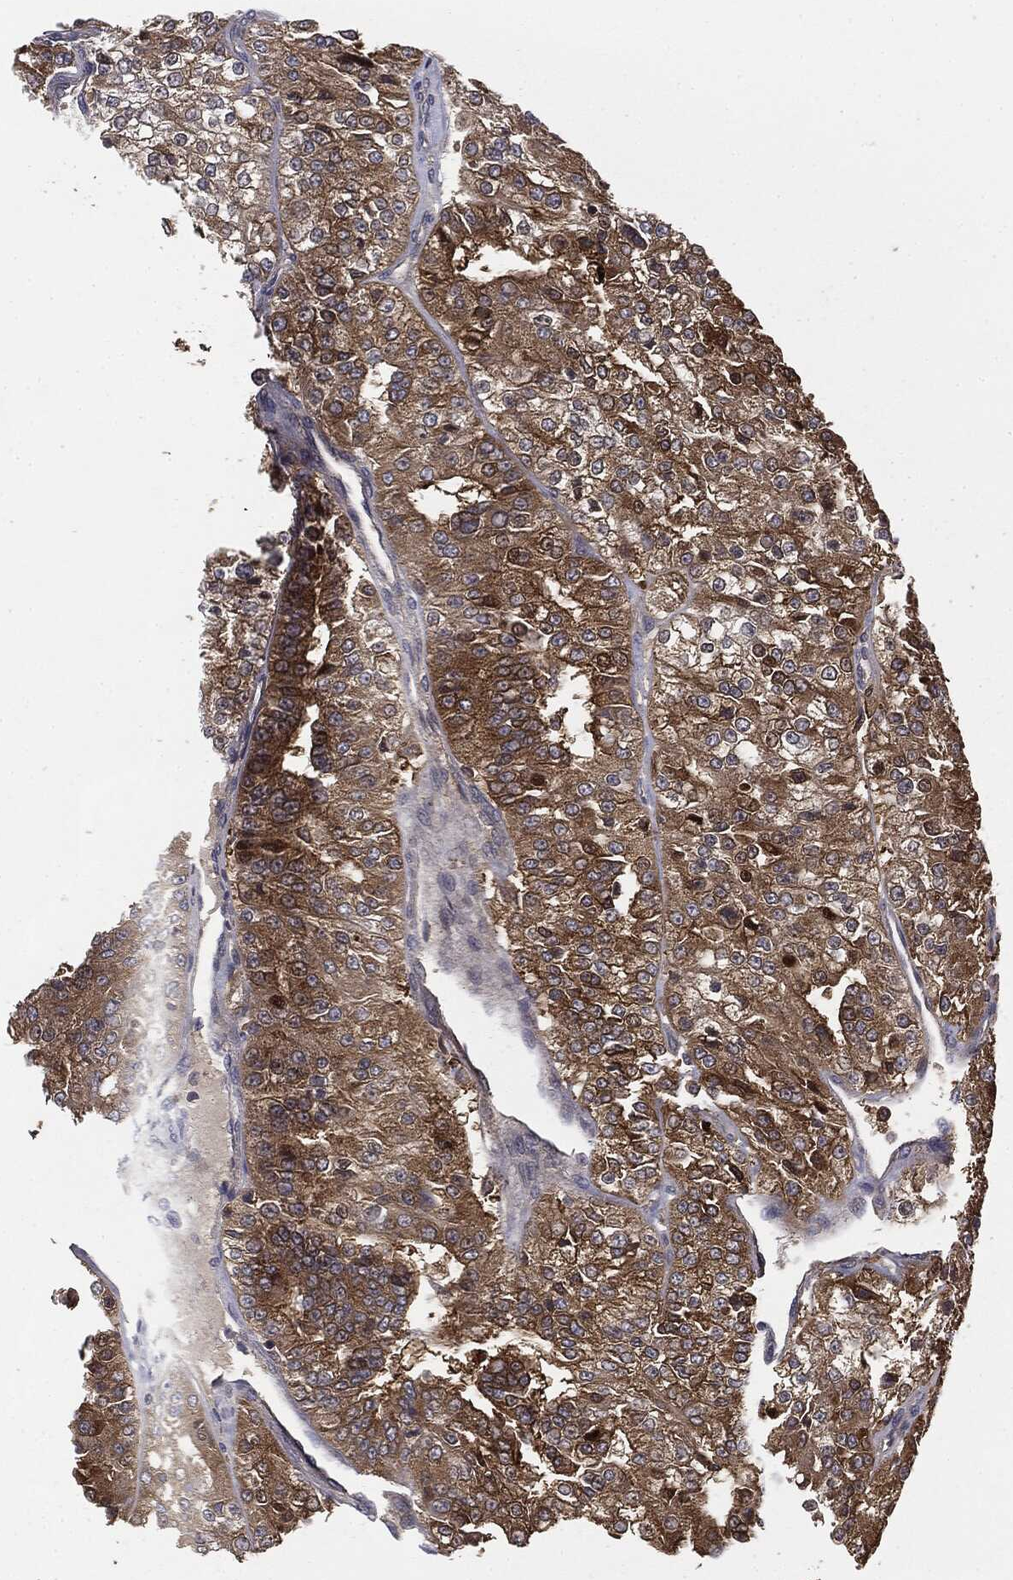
{"staining": {"intensity": "moderate", "quantity": ">75%", "location": "cytoplasmic/membranous"}, "tissue": "renal cancer", "cell_type": "Tumor cells", "image_type": "cancer", "snomed": [{"axis": "morphology", "description": "Adenocarcinoma, NOS"}, {"axis": "topography", "description": "Kidney"}], "caption": "Immunohistochemical staining of human renal cancer (adenocarcinoma) exhibits medium levels of moderate cytoplasmic/membranous expression in approximately >75% of tumor cells.", "gene": "GNB5", "patient": {"sex": "female", "age": 63}}